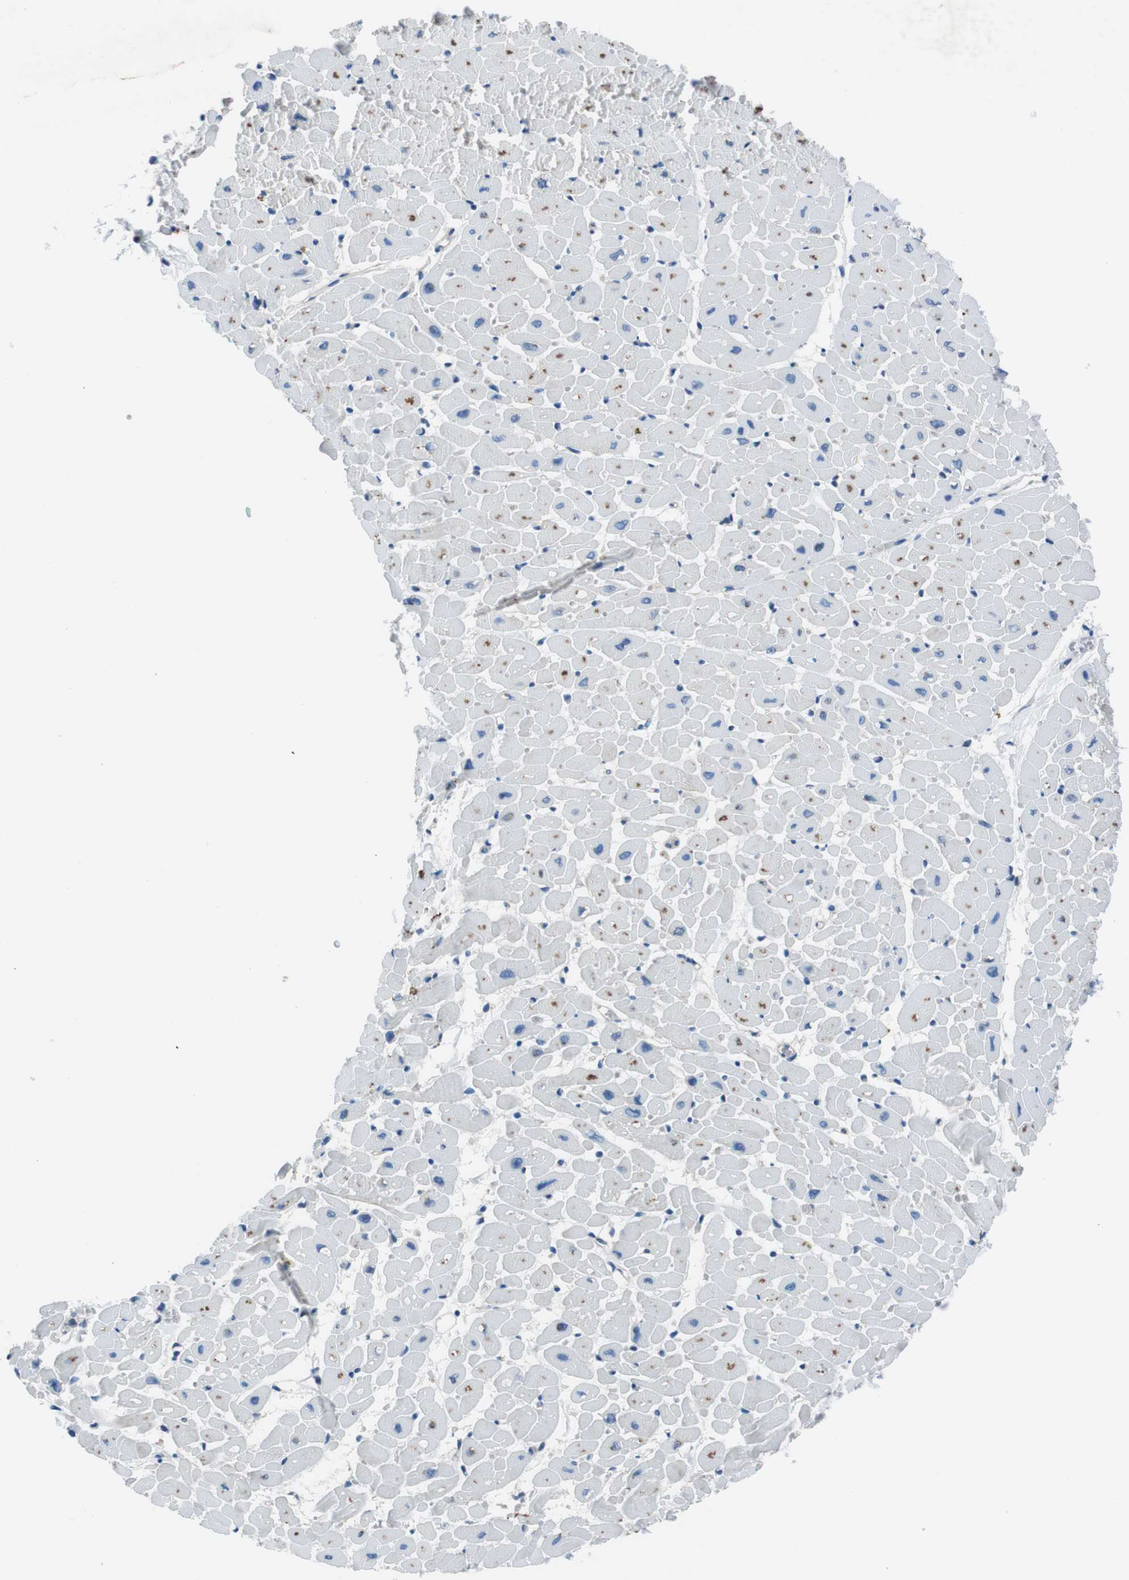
{"staining": {"intensity": "negative", "quantity": "none", "location": "none"}, "tissue": "heart muscle", "cell_type": "Cardiomyocytes", "image_type": "normal", "snomed": [{"axis": "morphology", "description": "Normal tissue, NOS"}, {"axis": "topography", "description": "Heart"}], "caption": "Cardiomyocytes show no significant staining in normal heart muscle.", "gene": "TULP3", "patient": {"sex": "male", "age": 45}}